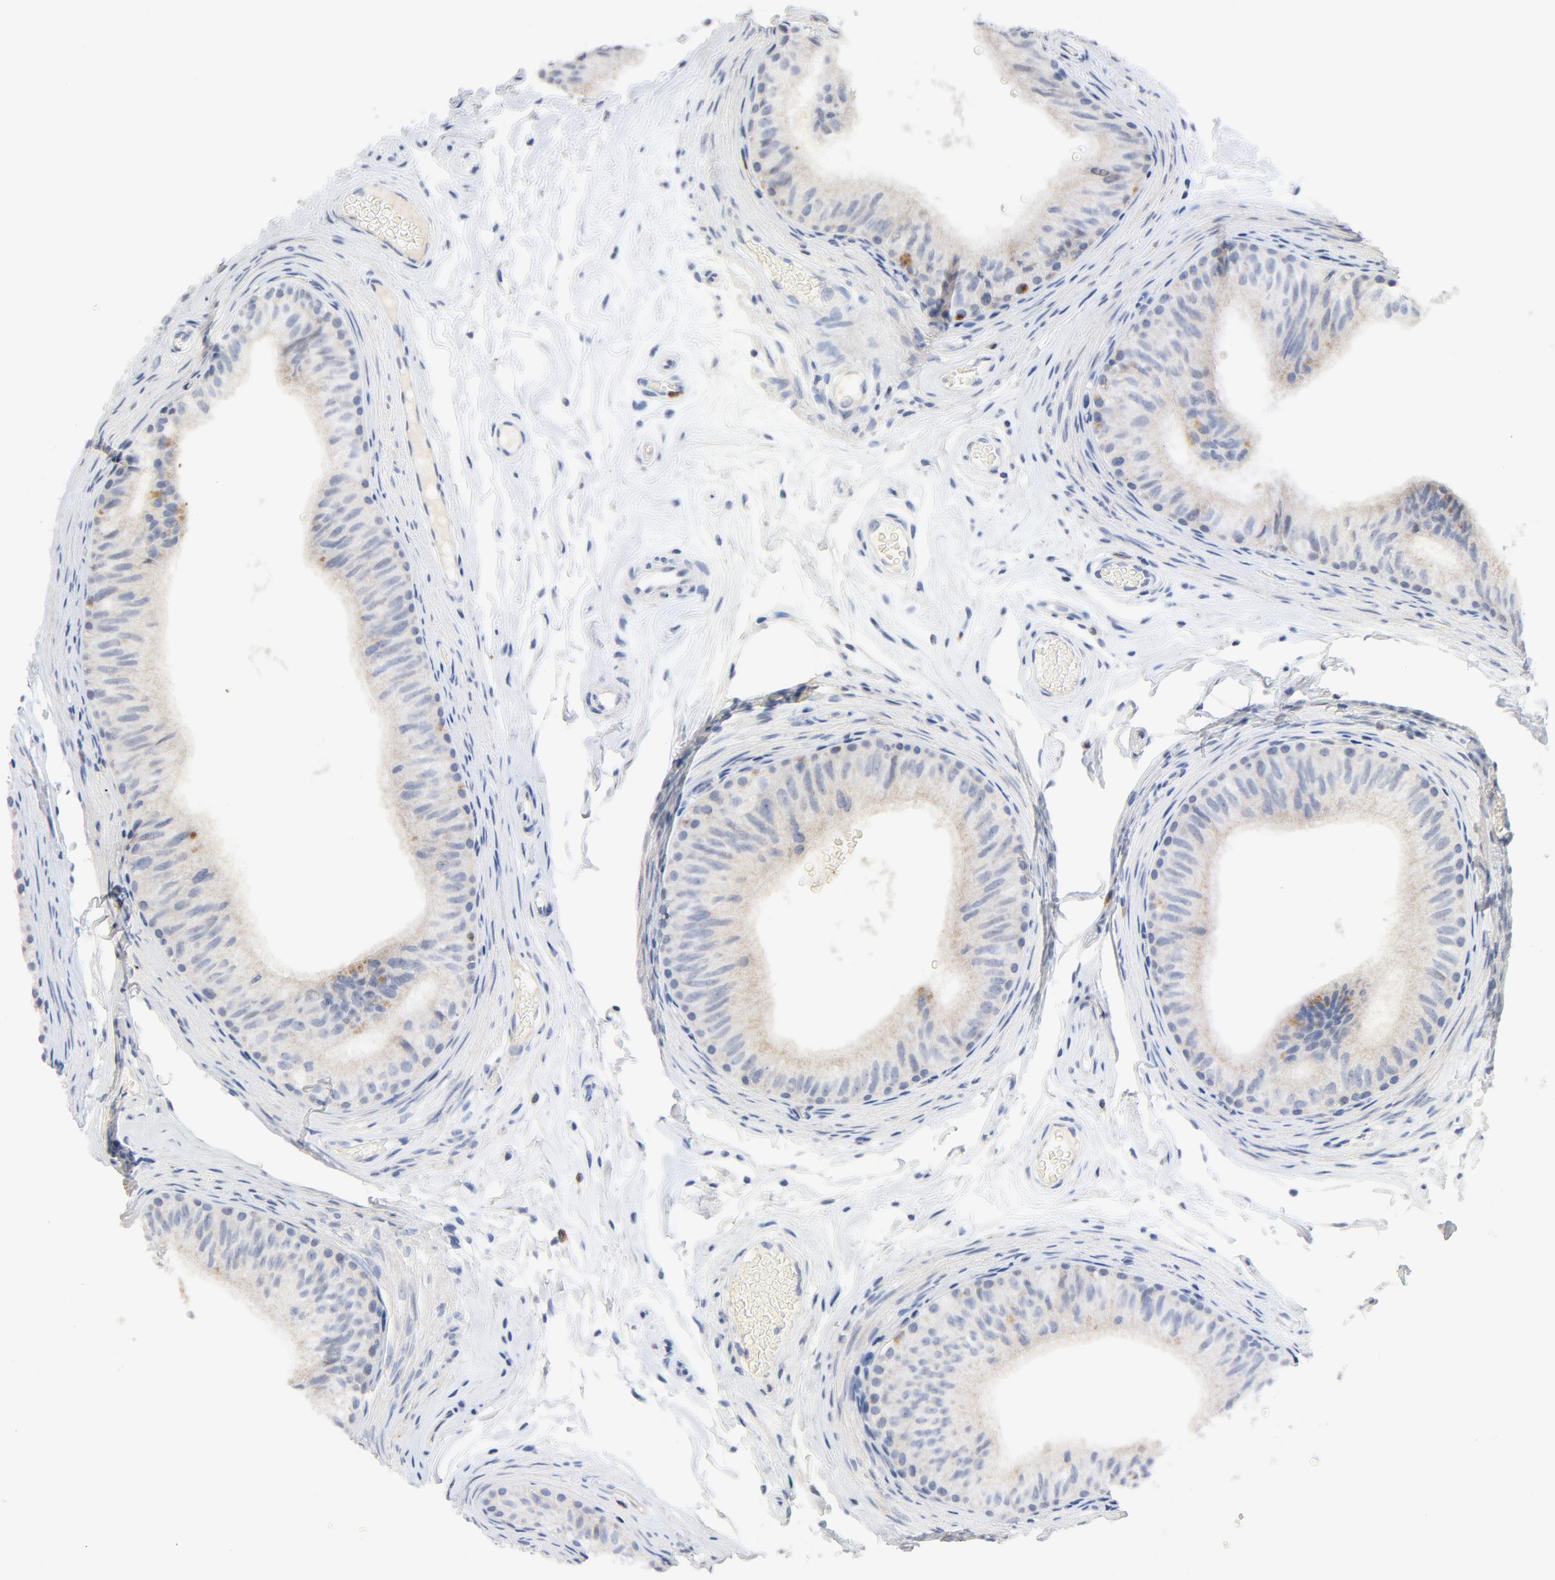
{"staining": {"intensity": "moderate", "quantity": "25%-75%", "location": "cytoplasmic/membranous"}, "tissue": "epididymis", "cell_type": "Glandular cells", "image_type": "normal", "snomed": [{"axis": "morphology", "description": "Normal tissue, NOS"}, {"axis": "topography", "description": "Testis"}, {"axis": "topography", "description": "Epididymis"}], "caption": "Immunohistochemistry (DAB (3,3'-diaminobenzidine)) staining of unremarkable human epididymis demonstrates moderate cytoplasmic/membranous protein positivity in approximately 25%-75% of glandular cells. Using DAB (3,3'-diaminobenzidine) (brown) and hematoxylin (blue) stains, captured at high magnification using brightfield microscopy.", "gene": "BIRC5", "patient": {"sex": "male", "age": 36}}